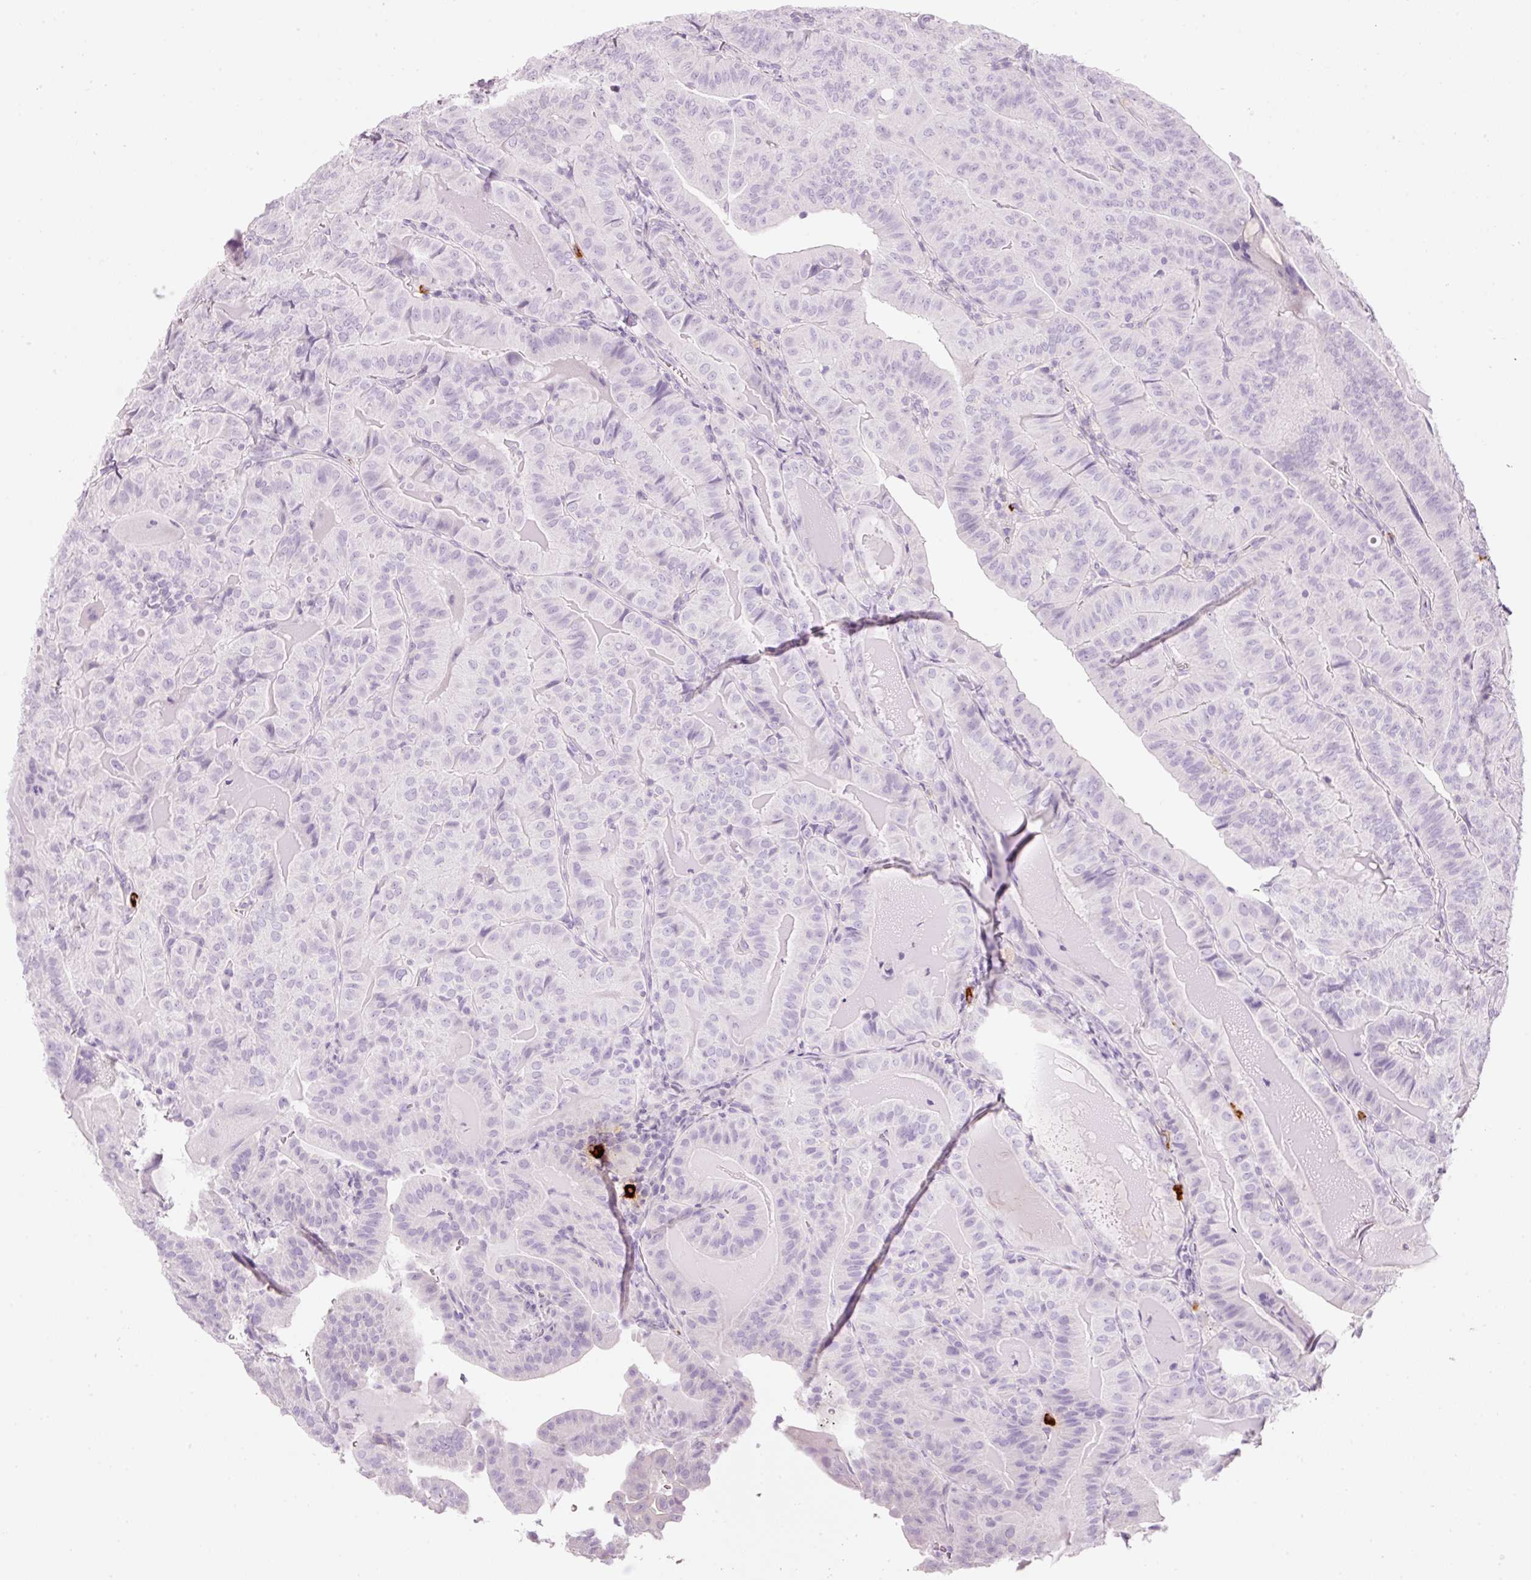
{"staining": {"intensity": "negative", "quantity": "none", "location": "none"}, "tissue": "thyroid cancer", "cell_type": "Tumor cells", "image_type": "cancer", "snomed": [{"axis": "morphology", "description": "Papillary adenocarcinoma, NOS"}, {"axis": "topography", "description": "Thyroid gland"}], "caption": "IHC histopathology image of neoplastic tissue: human thyroid cancer stained with DAB shows no significant protein staining in tumor cells.", "gene": "CMA1", "patient": {"sex": "female", "age": 68}}